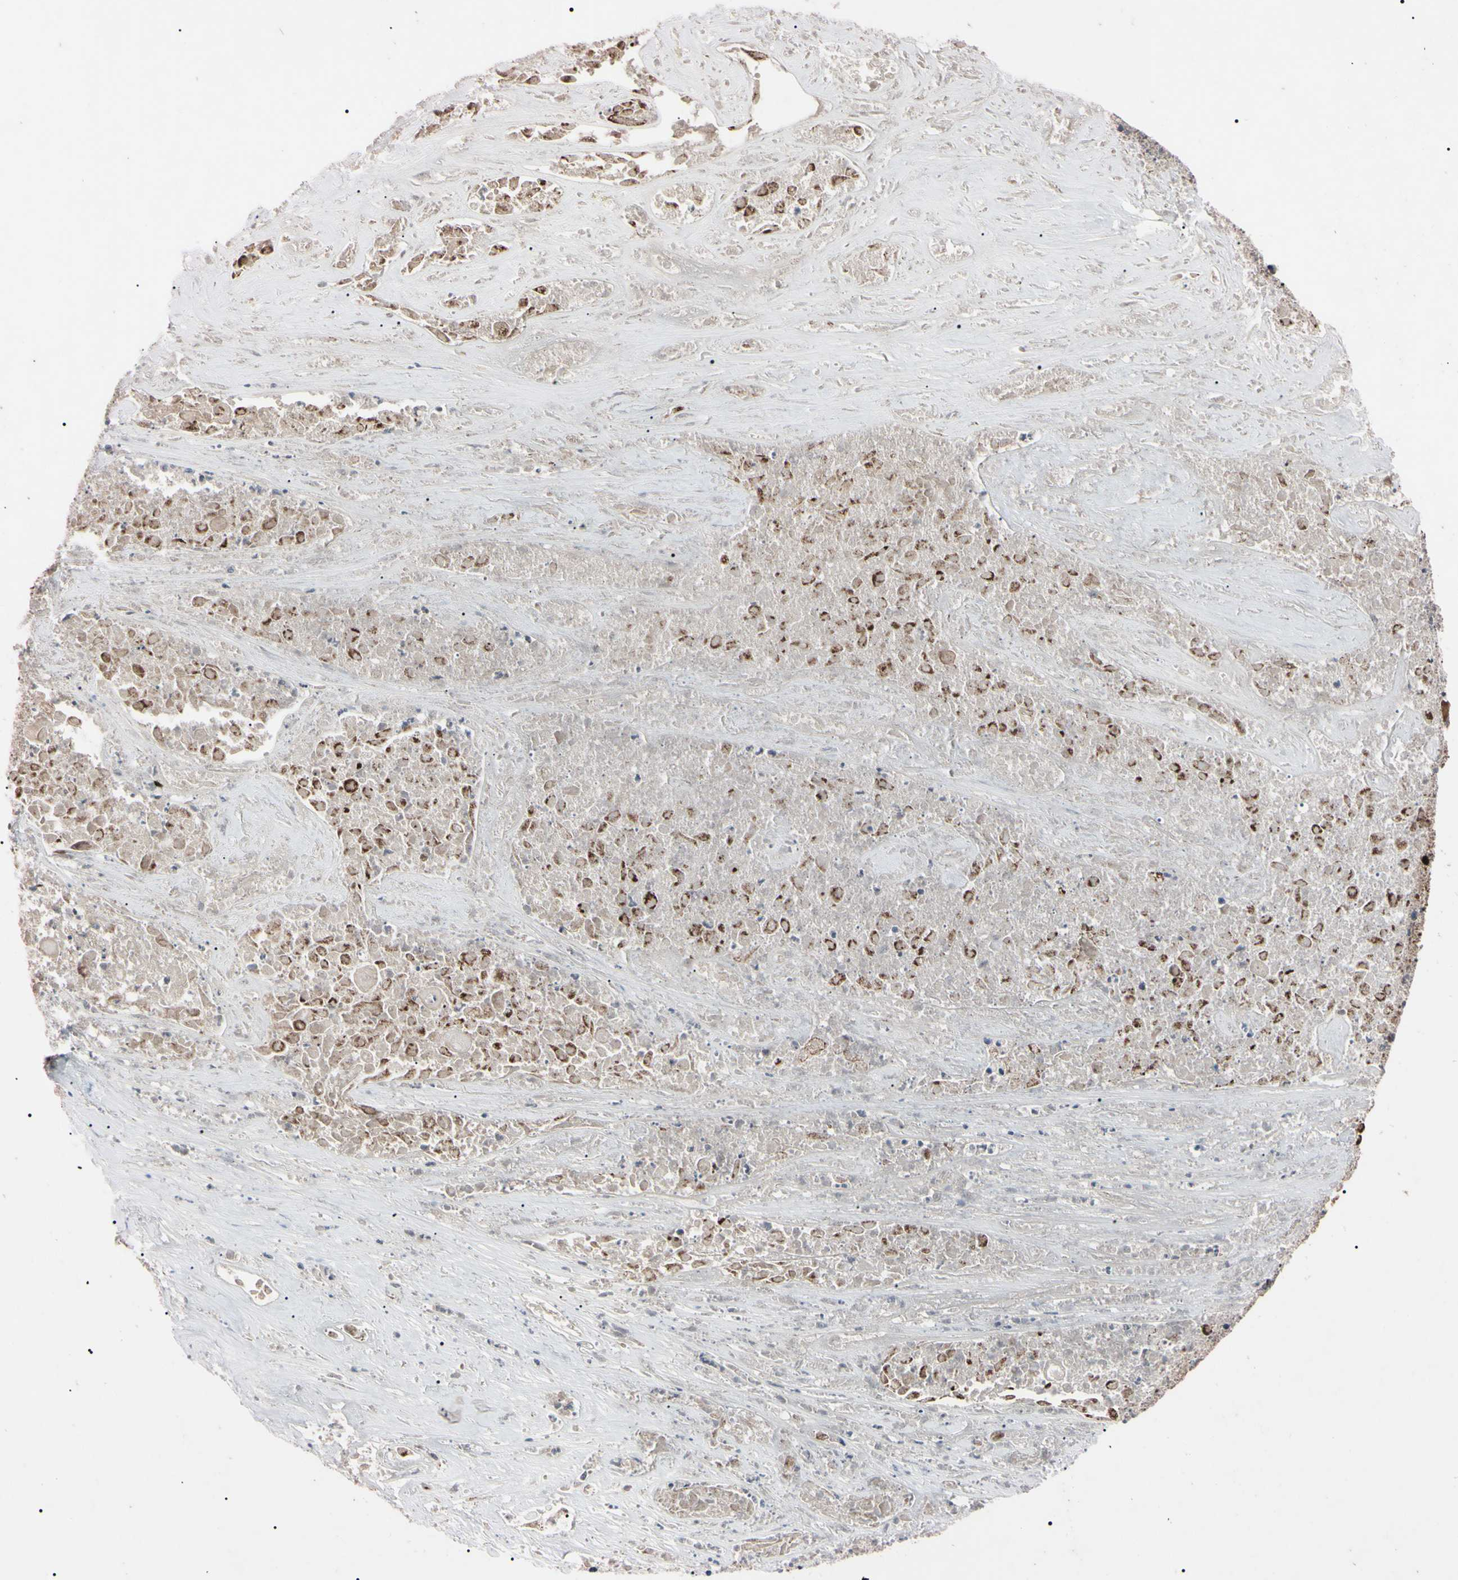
{"staining": {"intensity": "weak", "quantity": "25%-75%", "location": "cytoplasmic/membranous"}, "tissue": "lung cancer", "cell_type": "Tumor cells", "image_type": "cancer", "snomed": [{"axis": "morphology", "description": "Squamous cell carcinoma, NOS"}, {"axis": "topography", "description": "Lung"}], "caption": "The histopathology image exhibits a brown stain indicating the presence of a protein in the cytoplasmic/membranous of tumor cells in squamous cell carcinoma (lung).", "gene": "TNFRSF1A", "patient": {"sex": "male", "age": 71}}